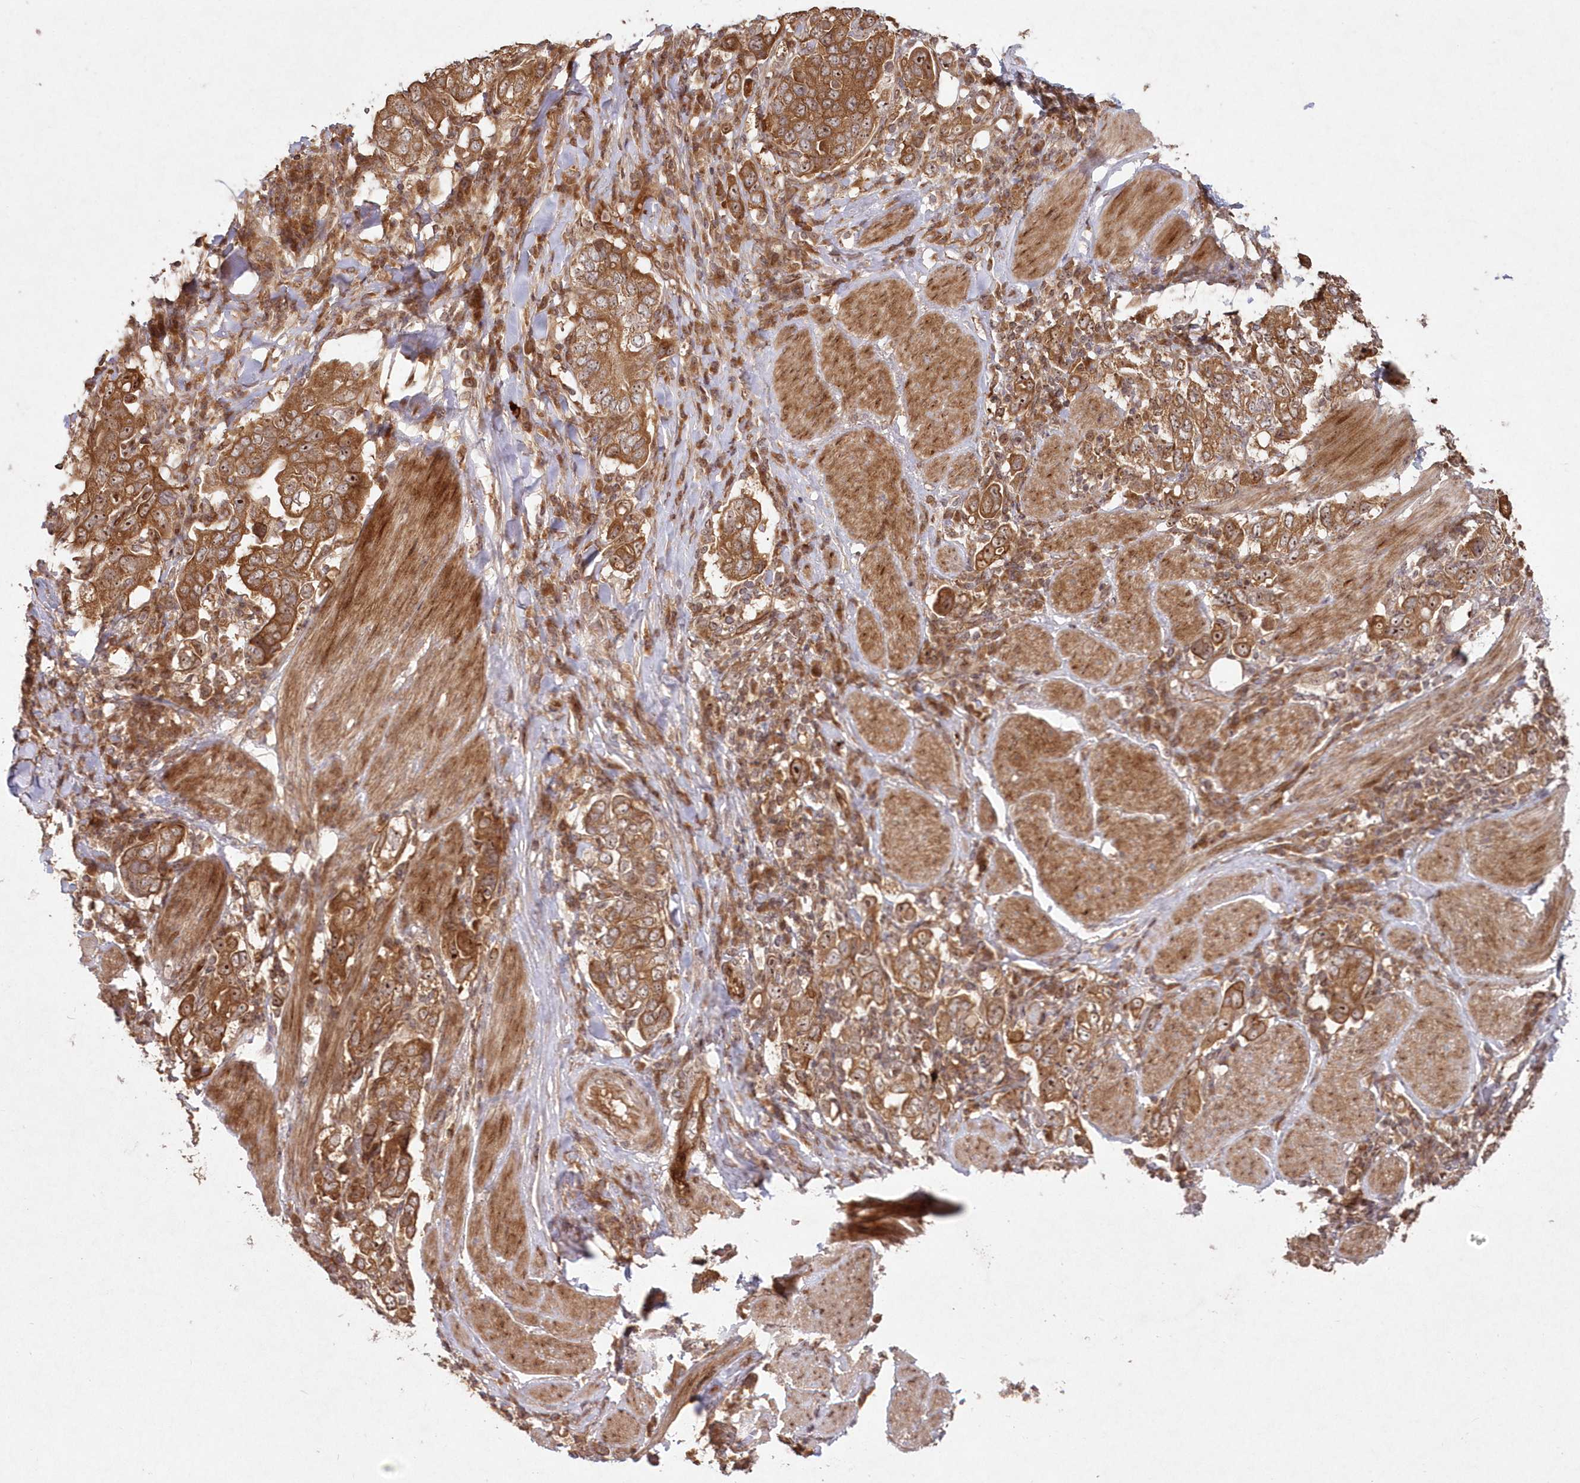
{"staining": {"intensity": "moderate", "quantity": ">75%", "location": "cytoplasmic/membranous,nuclear"}, "tissue": "stomach cancer", "cell_type": "Tumor cells", "image_type": "cancer", "snomed": [{"axis": "morphology", "description": "Adenocarcinoma, NOS"}, {"axis": "topography", "description": "Stomach, upper"}], "caption": "Immunohistochemistry (IHC) of human stomach cancer (adenocarcinoma) demonstrates medium levels of moderate cytoplasmic/membranous and nuclear expression in about >75% of tumor cells. (DAB (3,3'-diaminobenzidine) IHC, brown staining for protein, blue staining for nuclei).", "gene": "SERINC1", "patient": {"sex": "male", "age": 62}}